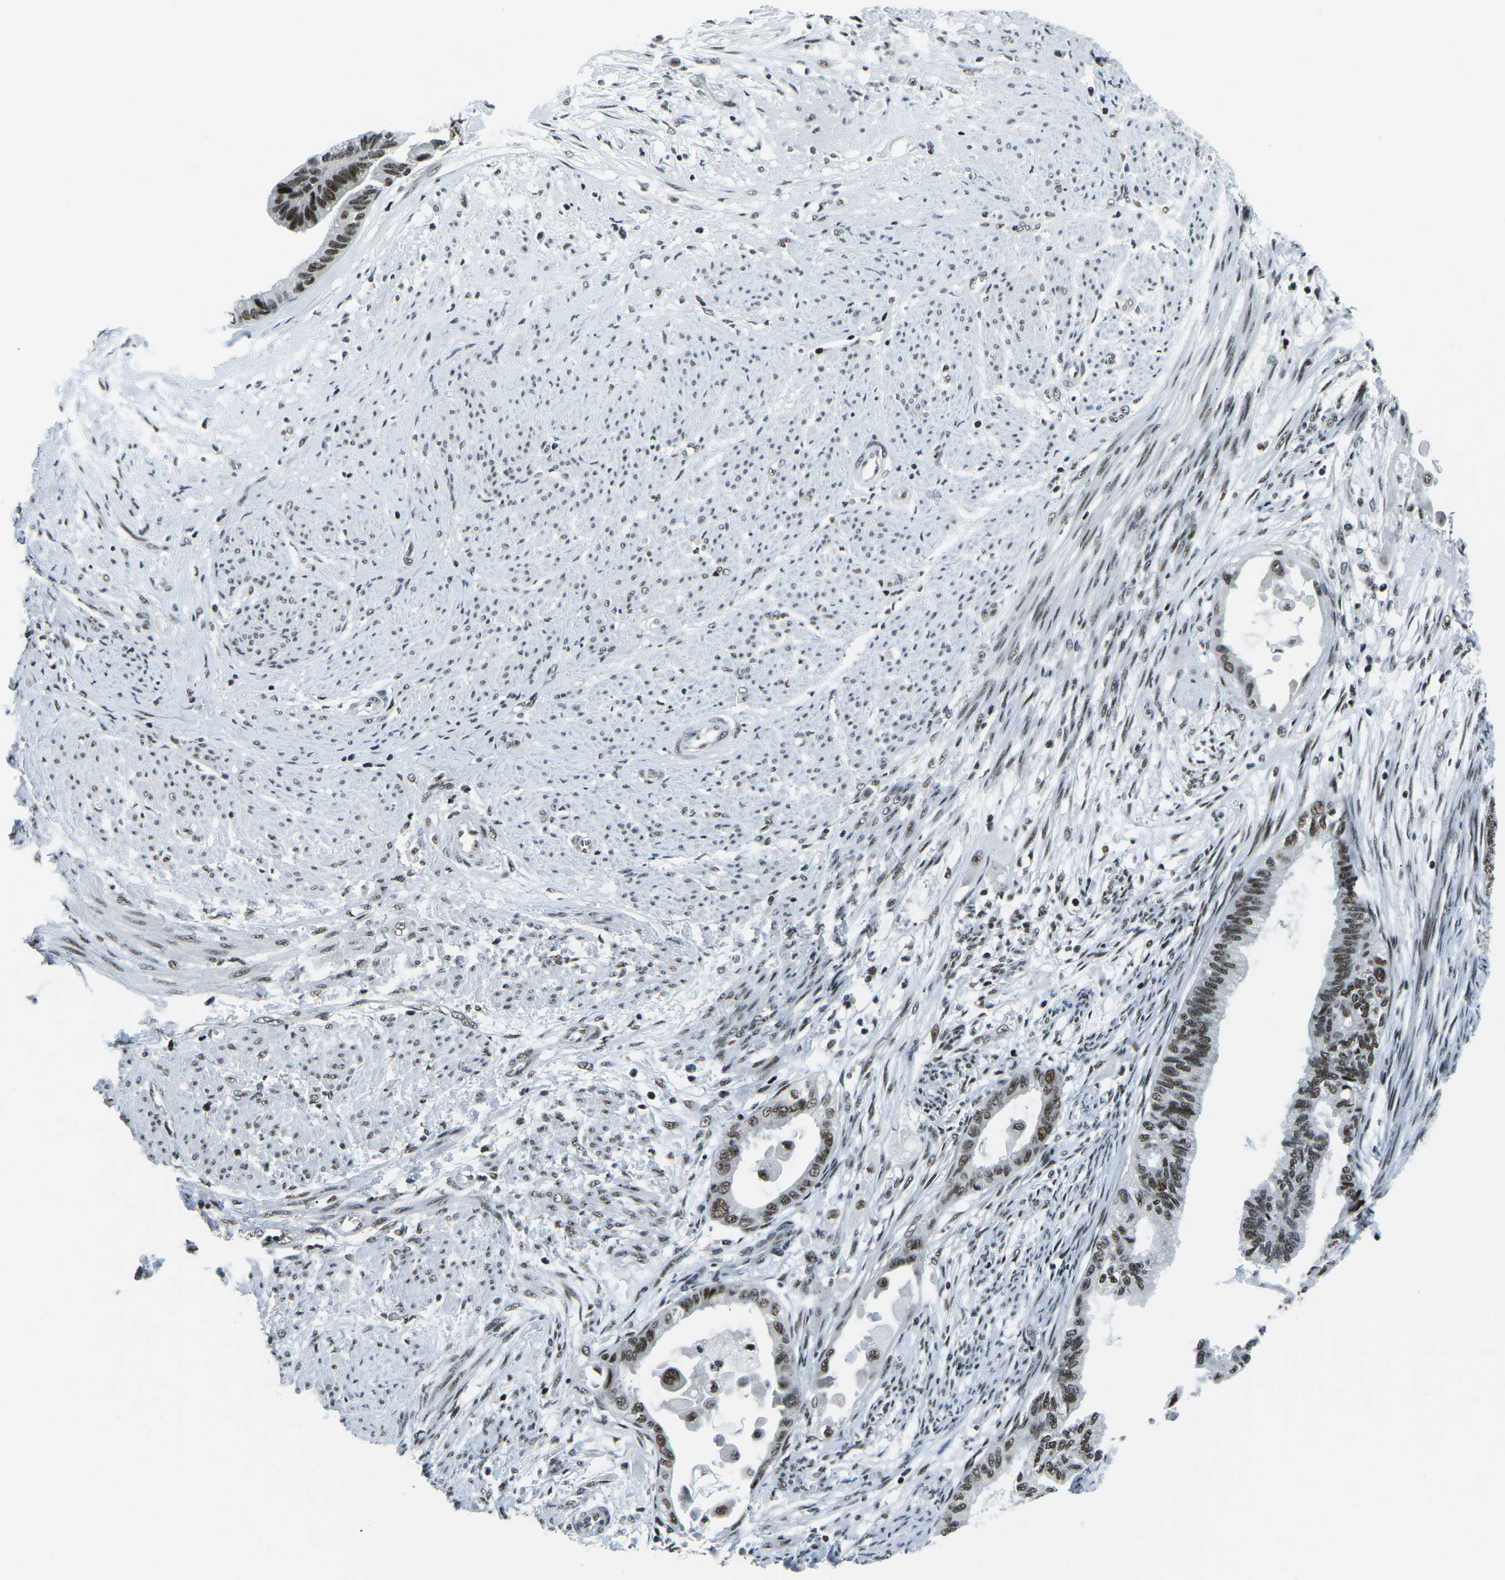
{"staining": {"intensity": "strong", "quantity": ">75%", "location": "nuclear"}, "tissue": "cervical cancer", "cell_type": "Tumor cells", "image_type": "cancer", "snomed": [{"axis": "morphology", "description": "Normal tissue, NOS"}, {"axis": "morphology", "description": "Adenocarcinoma, NOS"}, {"axis": "topography", "description": "Cervix"}, {"axis": "topography", "description": "Endometrium"}], "caption": "There is high levels of strong nuclear staining in tumor cells of cervical adenocarcinoma, as demonstrated by immunohistochemical staining (brown color).", "gene": "RBL2", "patient": {"sex": "female", "age": 86}}